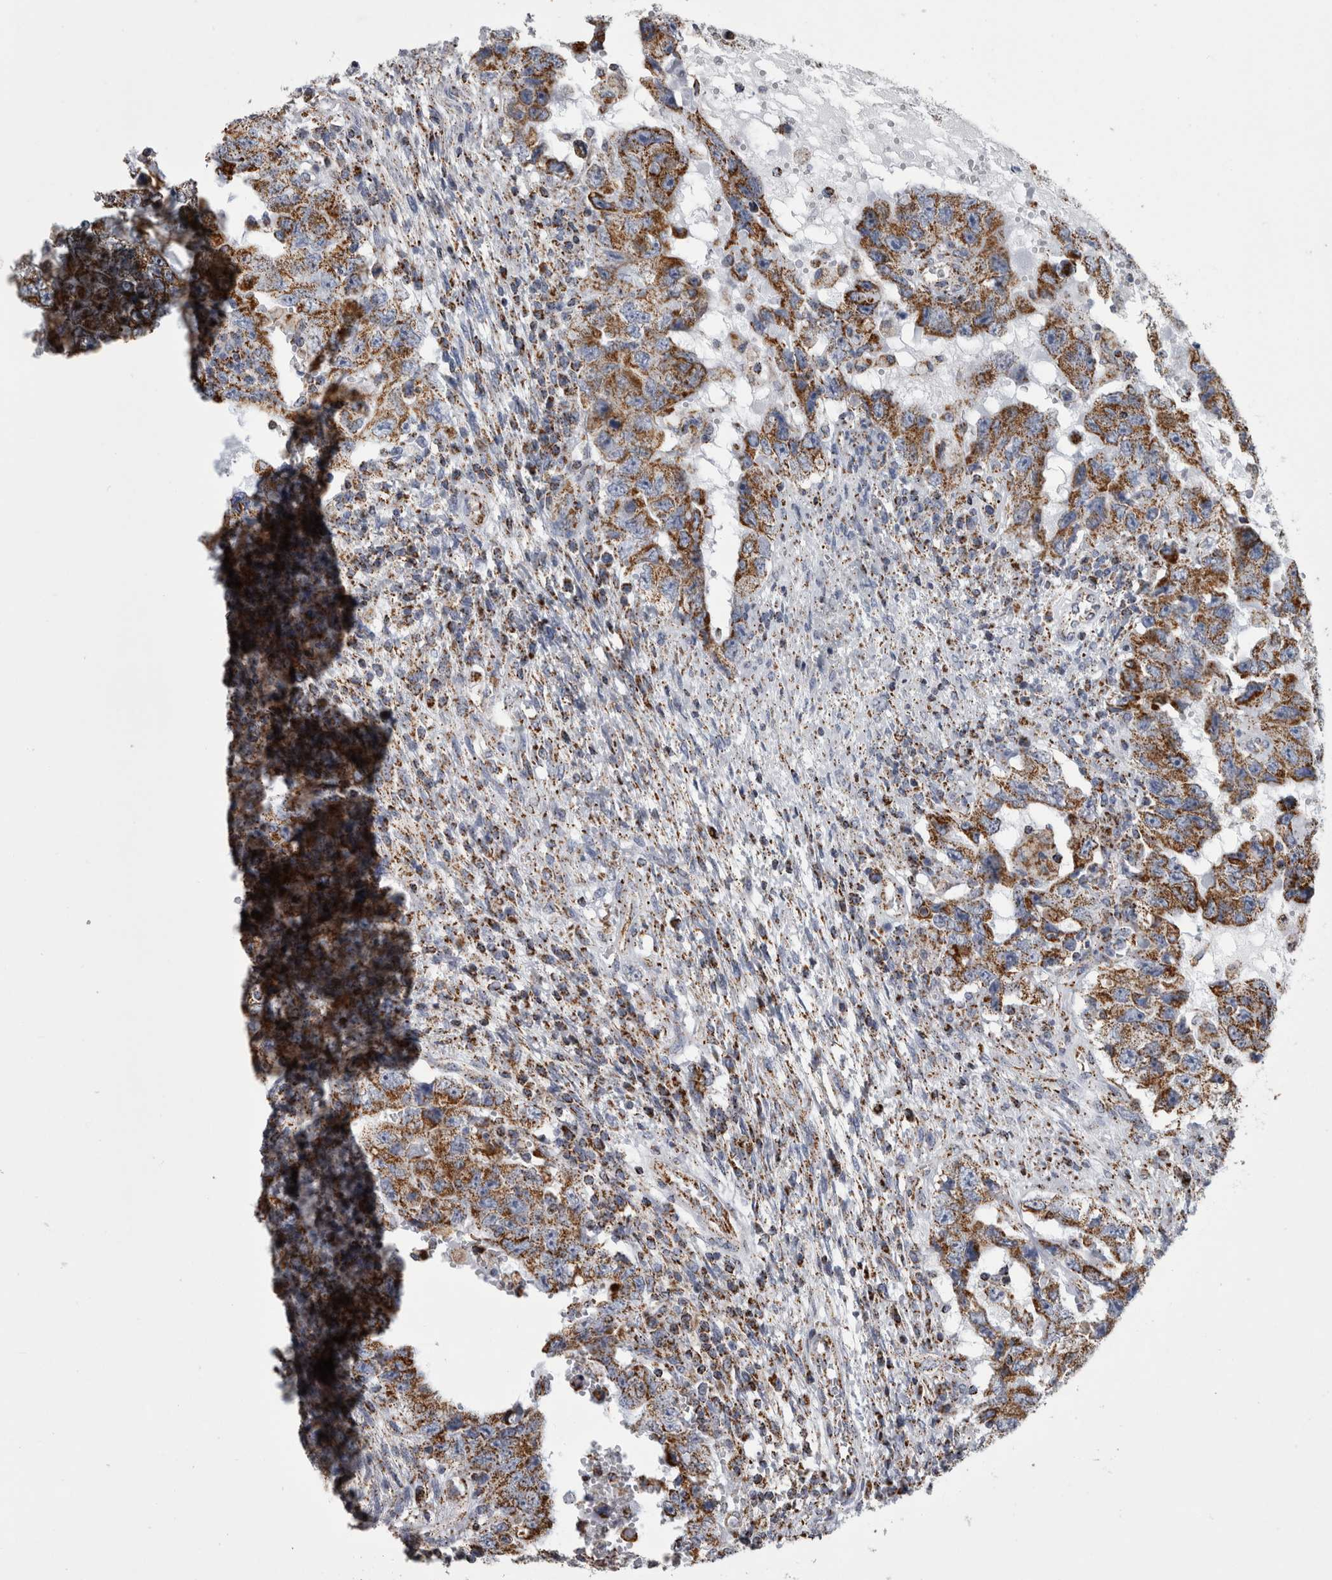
{"staining": {"intensity": "moderate", "quantity": ">75%", "location": "cytoplasmic/membranous"}, "tissue": "testis cancer", "cell_type": "Tumor cells", "image_type": "cancer", "snomed": [{"axis": "morphology", "description": "Carcinoma, Embryonal, NOS"}, {"axis": "topography", "description": "Testis"}], "caption": "Moderate cytoplasmic/membranous staining for a protein is present in approximately >75% of tumor cells of testis cancer (embryonal carcinoma) using IHC.", "gene": "MDH2", "patient": {"sex": "male", "age": 26}}